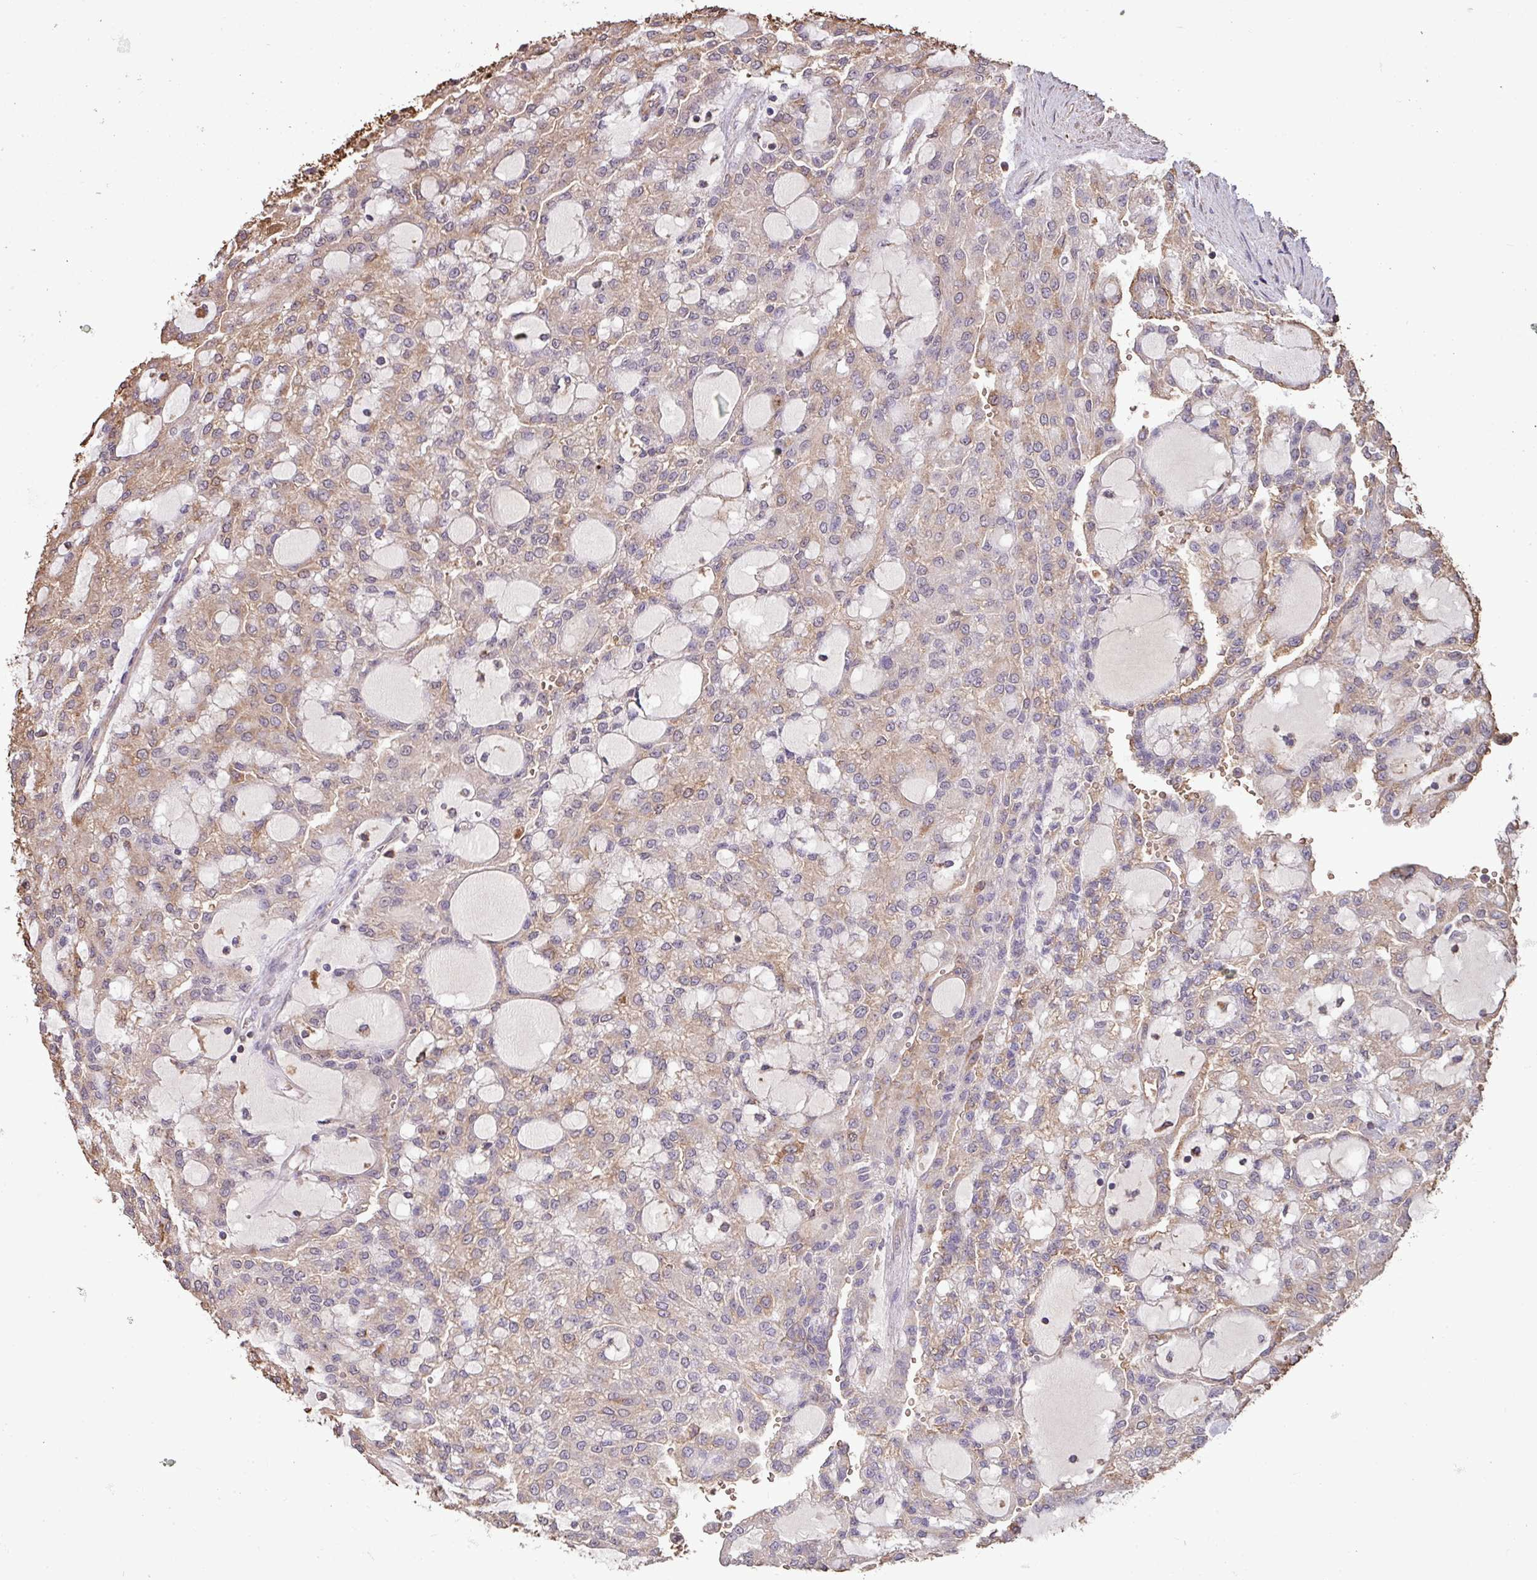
{"staining": {"intensity": "weak", "quantity": "25%-75%", "location": "cytoplasmic/membranous"}, "tissue": "renal cancer", "cell_type": "Tumor cells", "image_type": "cancer", "snomed": [{"axis": "morphology", "description": "Adenocarcinoma, NOS"}, {"axis": "topography", "description": "Kidney"}], "caption": "A micrograph of human renal cancer stained for a protein reveals weak cytoplasmic/membranous brown staining in tumor cells. The protein is shown in brown color, while the nuclei are stained blue.", "gene": "CAMK2B", "patient": {"sex": "male", "age": 63}}